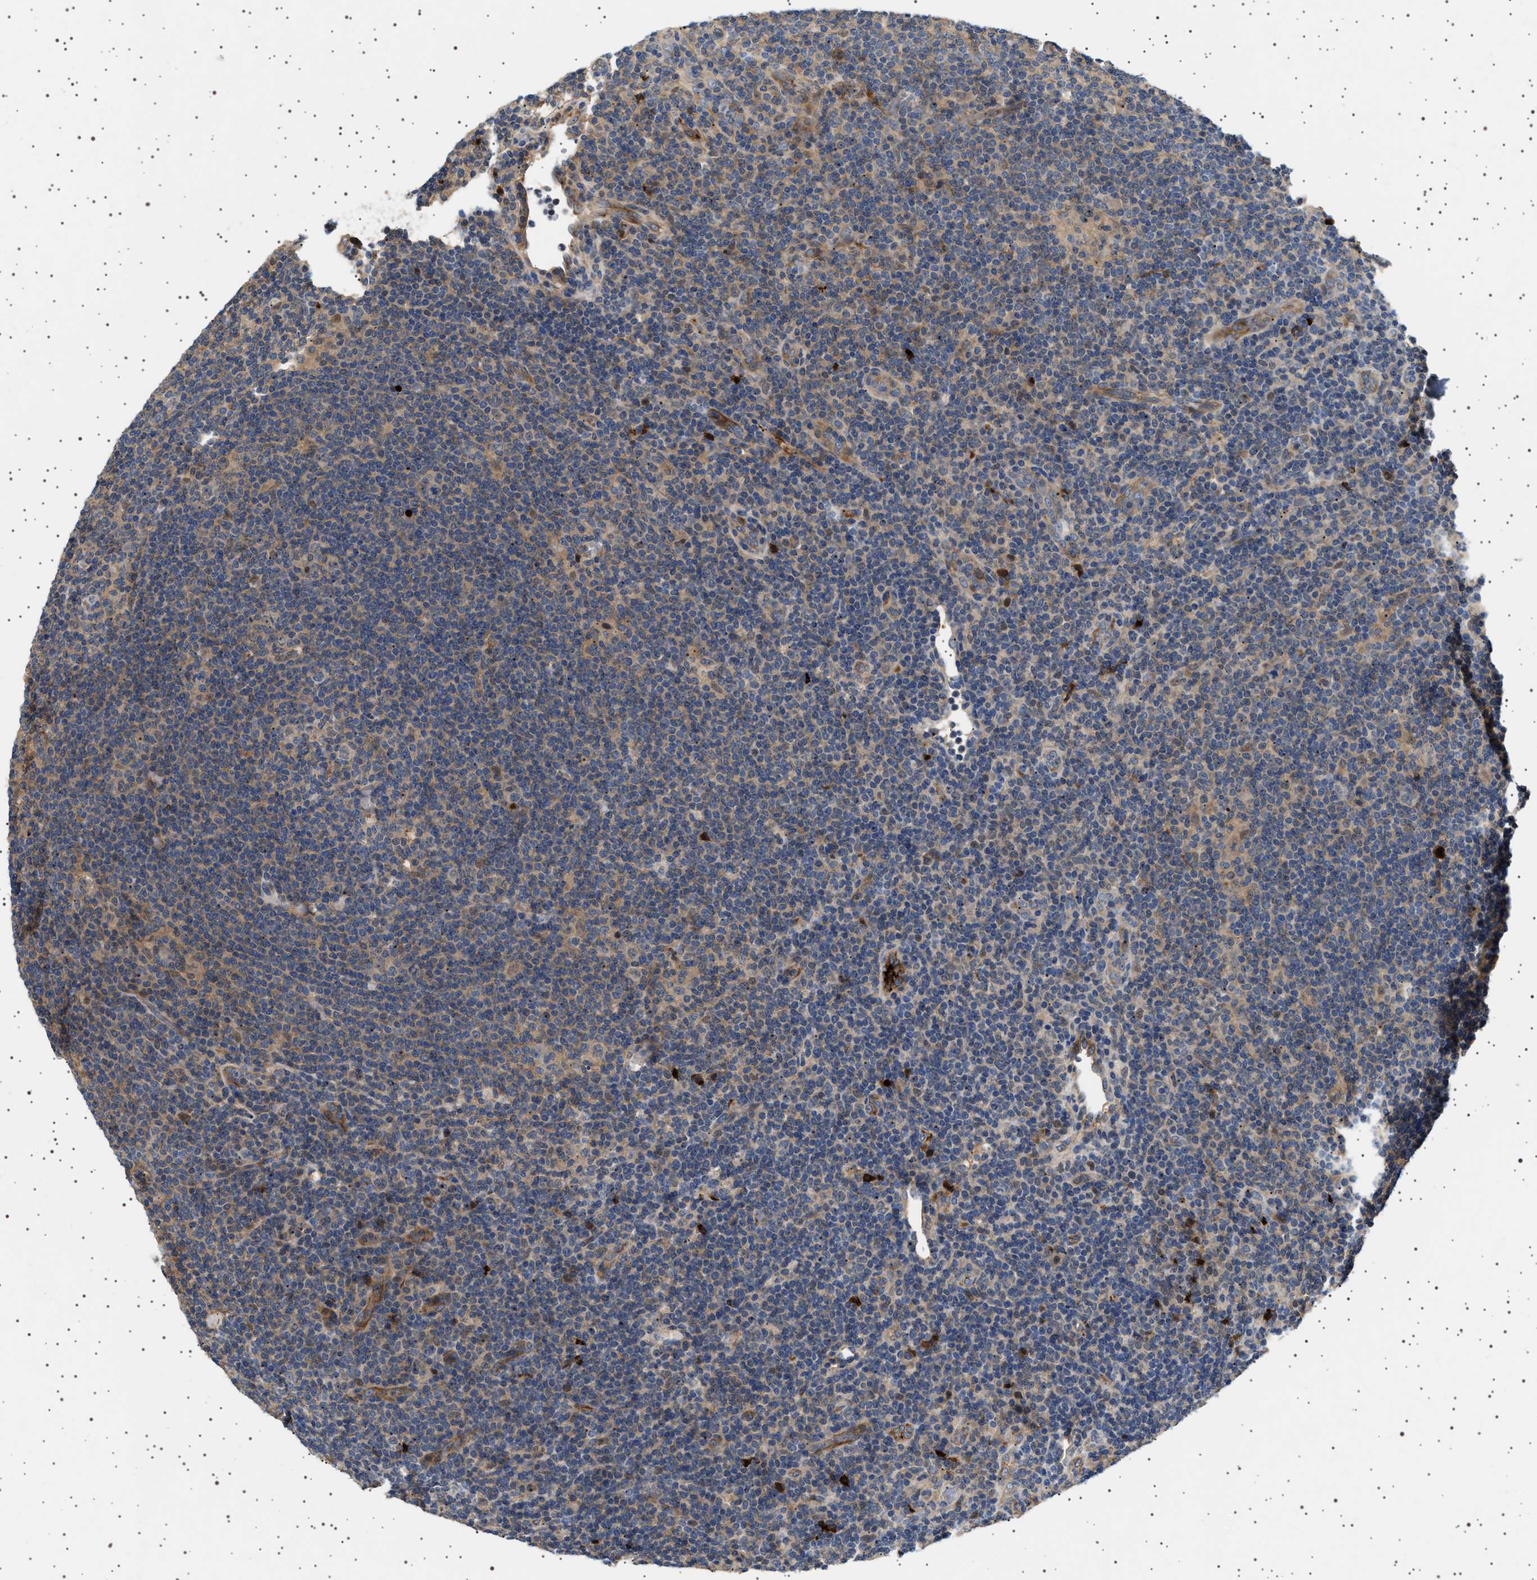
{"staining": {"intensity": "weak", "quantity": ">75%", "location": "cytoplasmic/membranous"}, "tissue": "lymphoma", "cell_type": "Tumor cells", "image_type": "cancer", "snomed": [{"axis": "morphology", "description": "Hodgkin's disease, NOS"}, {"axis": "topography", "description": "Lymph node"}], "caption": "Weak cytoplasmic/membranous protein staining is seen in approximately >75% of tumor cells in Hodgkin's disease. The staining is performed using DAB (3,3'-diaminobenzidine) brown chromogen to label protein expression. The nuclei are counter-stained blue using hematoxylin.", "gene": "FICD", "patient": {"sex": "female", "age": 57}}